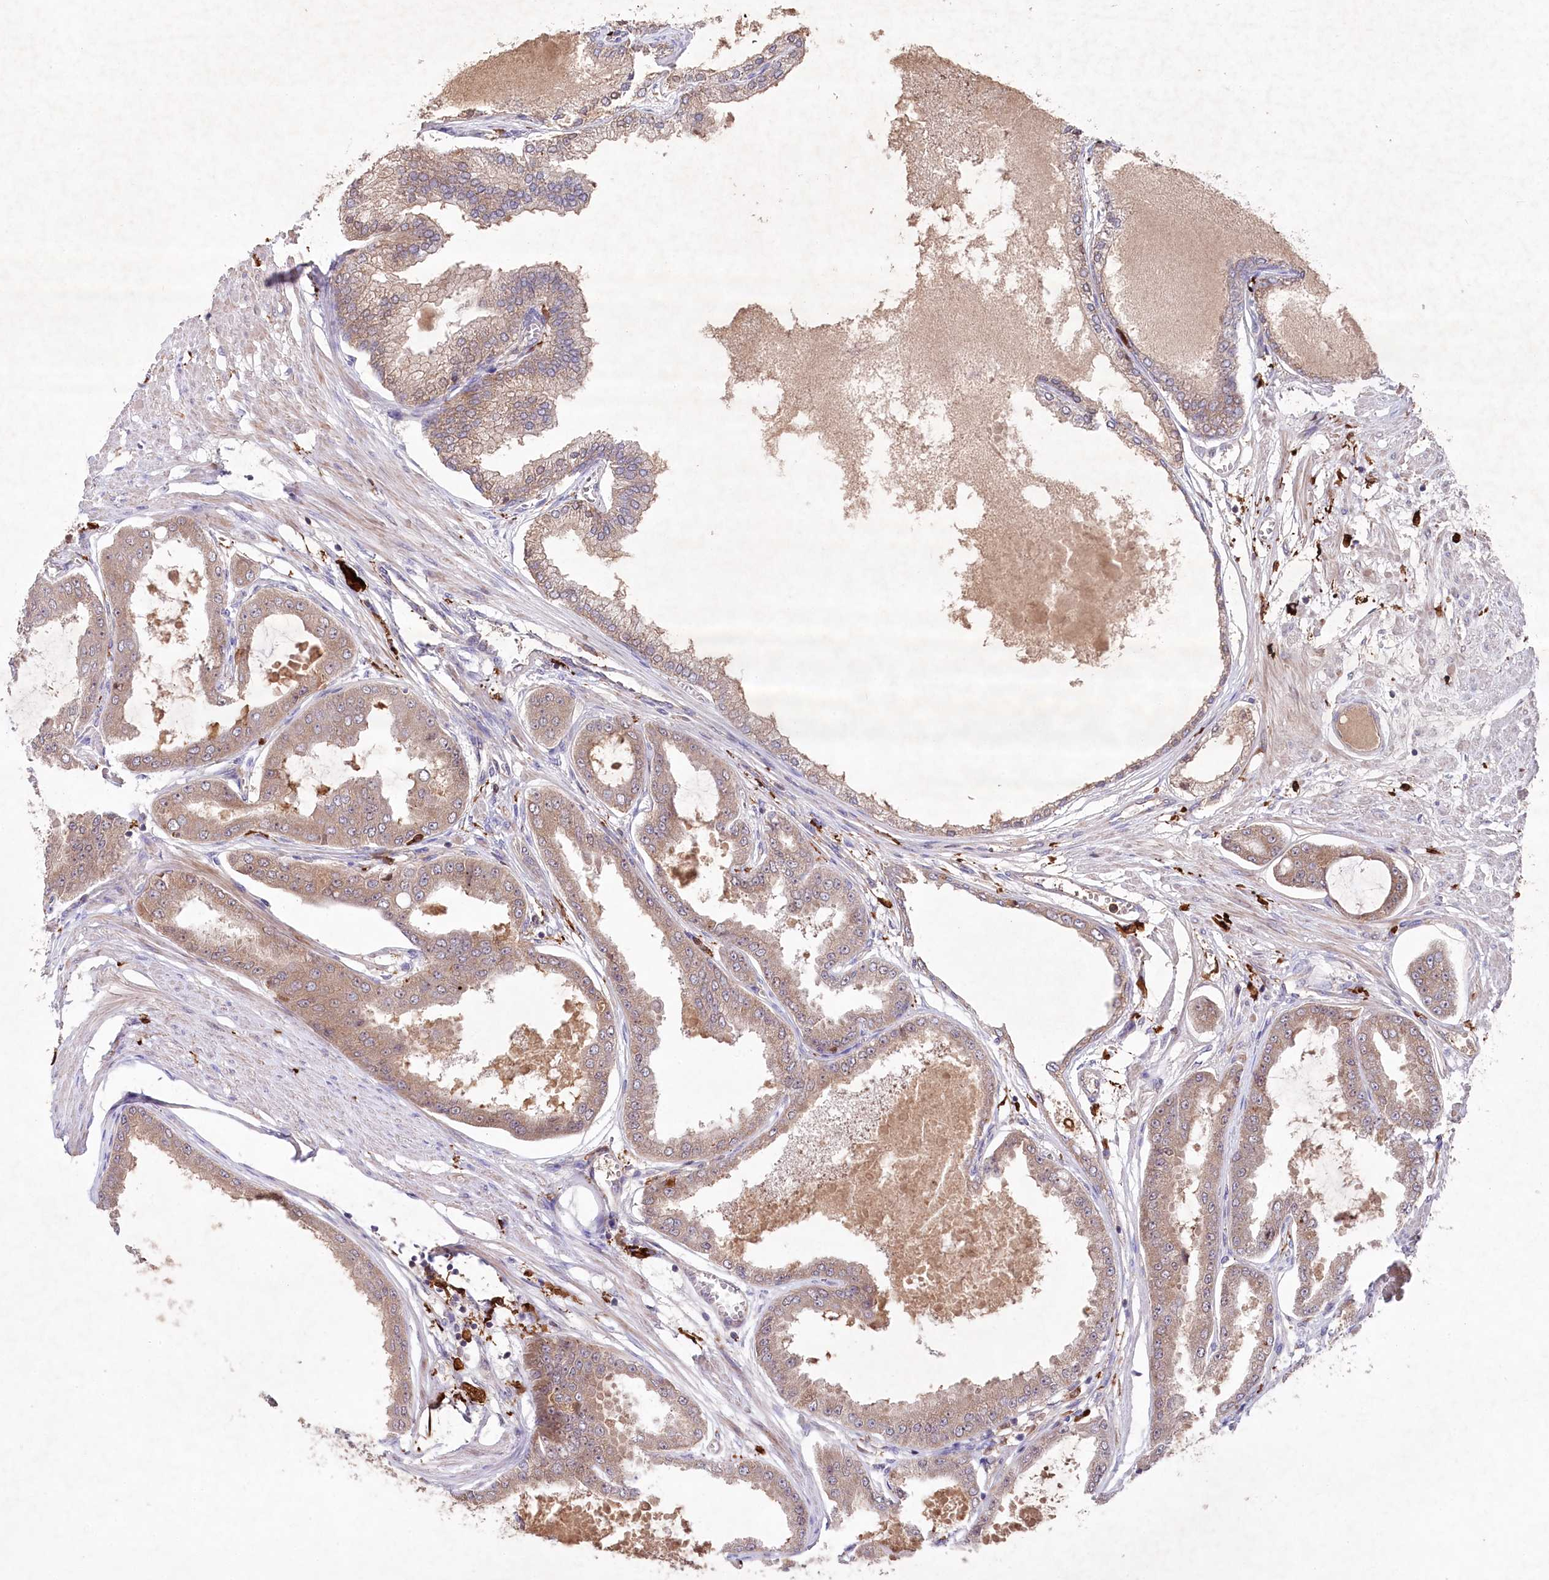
{"staining": {"intensity": "moderate", "quantity": ">75%", "location": "cytoplasmic/membranous"}, "tissue": "prostate cancer", "cell_type": "Tumor cells", "image_type": "cancer", "snomed": [{"axis": "morphology", "description": "Adenocarcinoma, Low grade"}, {"axis": "topography", "description": "Prostate"}], "caption": "Protein expression by immunohistochemistry demonstrates moderate cytoplasmic/membranous staining in approximately >75% of tumor cells in prostate cancer (low-grade adenocarcinoma).", "gene": "PPP1R21", "patient": {"sex": "male", "age": 63}}